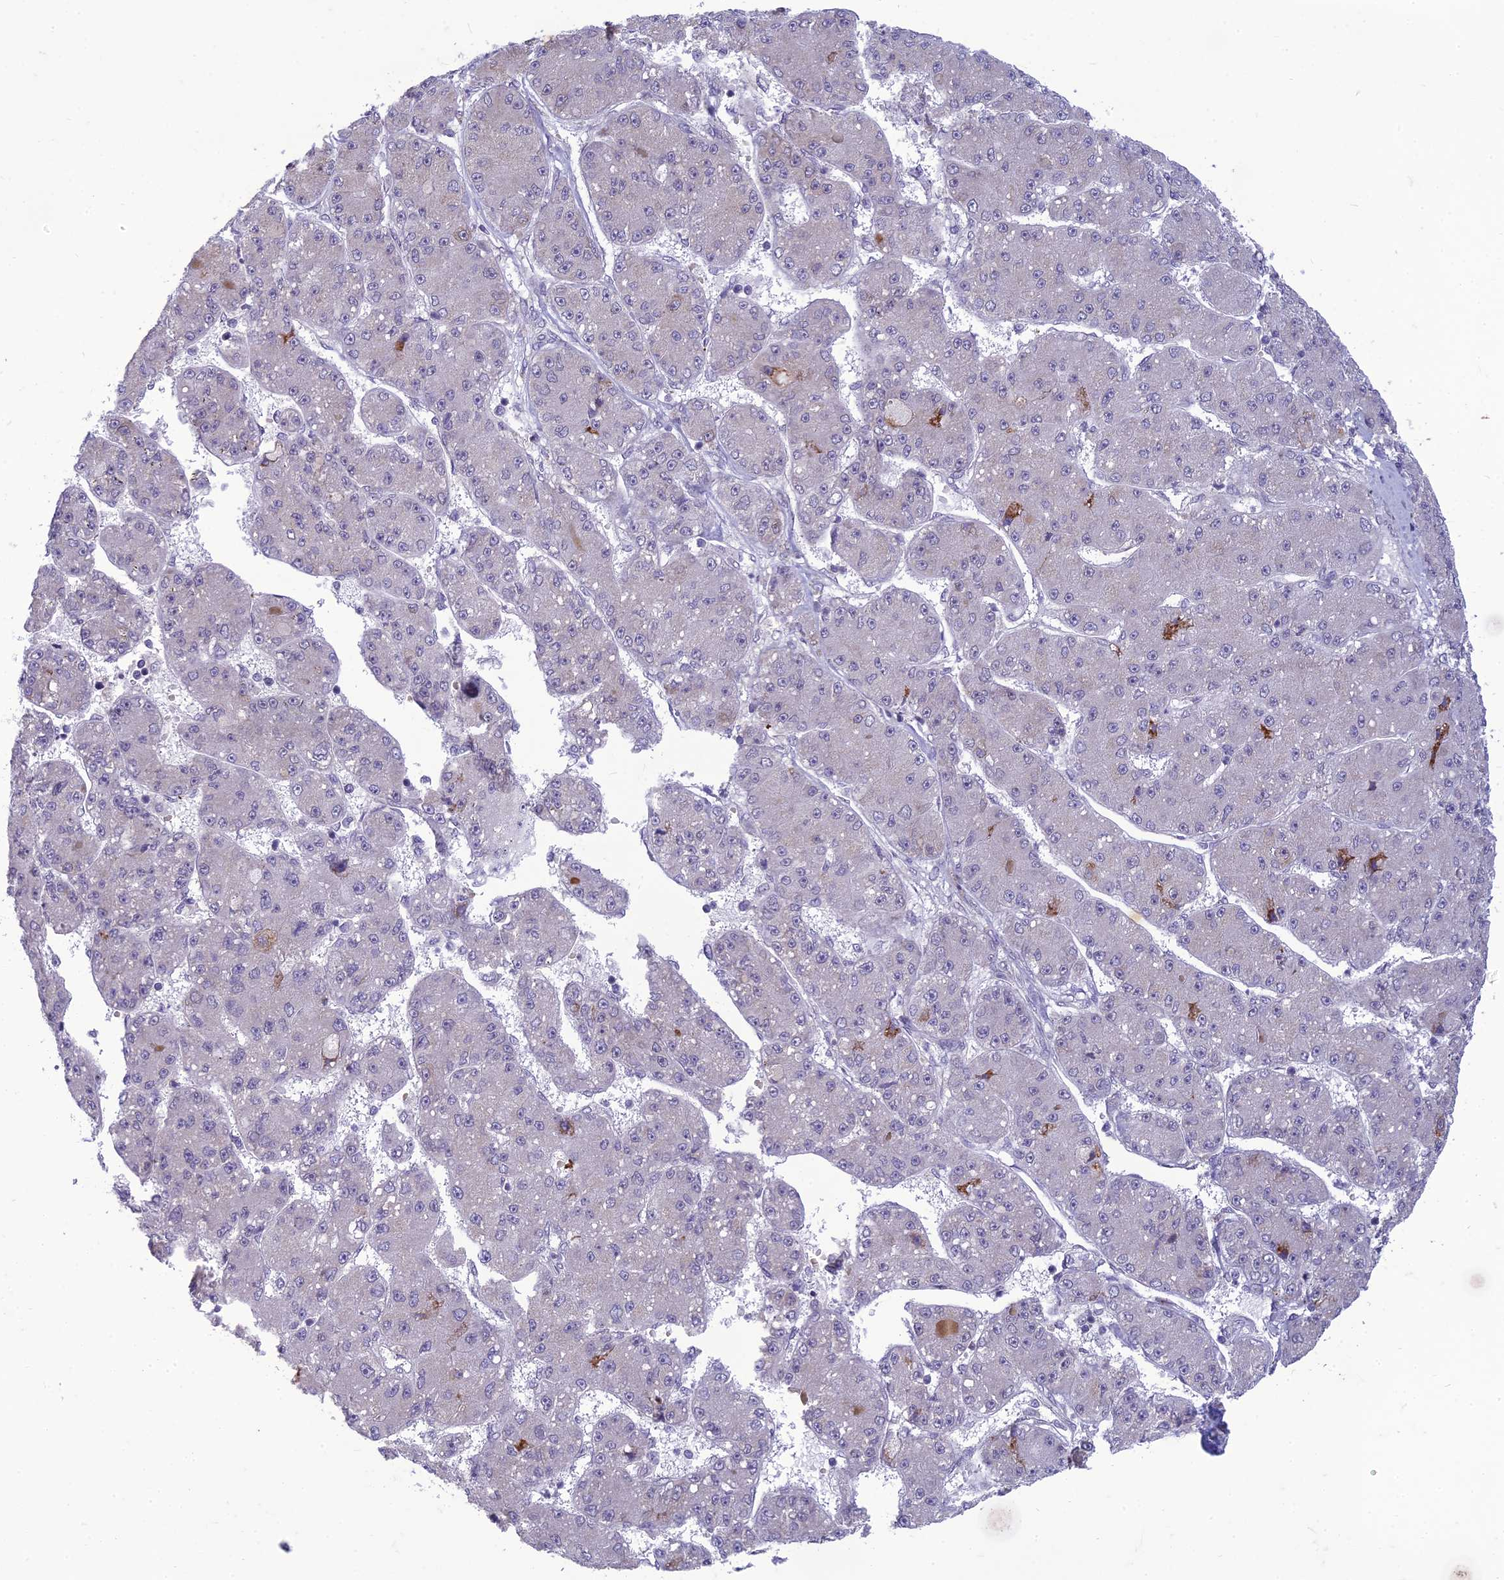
{"staining": {"intensity": "negative", "quantity": "none", "location": "none"}, "tissue": "liver cancer", "cell_type": "Tumor cells", "image_type": "cancer", "snomed": [{"axis": "morphology", "description": "Carcinoma, Hepatocellular, NOS"}, {"axis": "topography", "description": "Liver"}], "caption": "A micrograph of liver cancer stained for a protein reveals no brown staining in tumor cells.", "gene": "DTX2", "patient": {"sex": "male", "age": 67}}